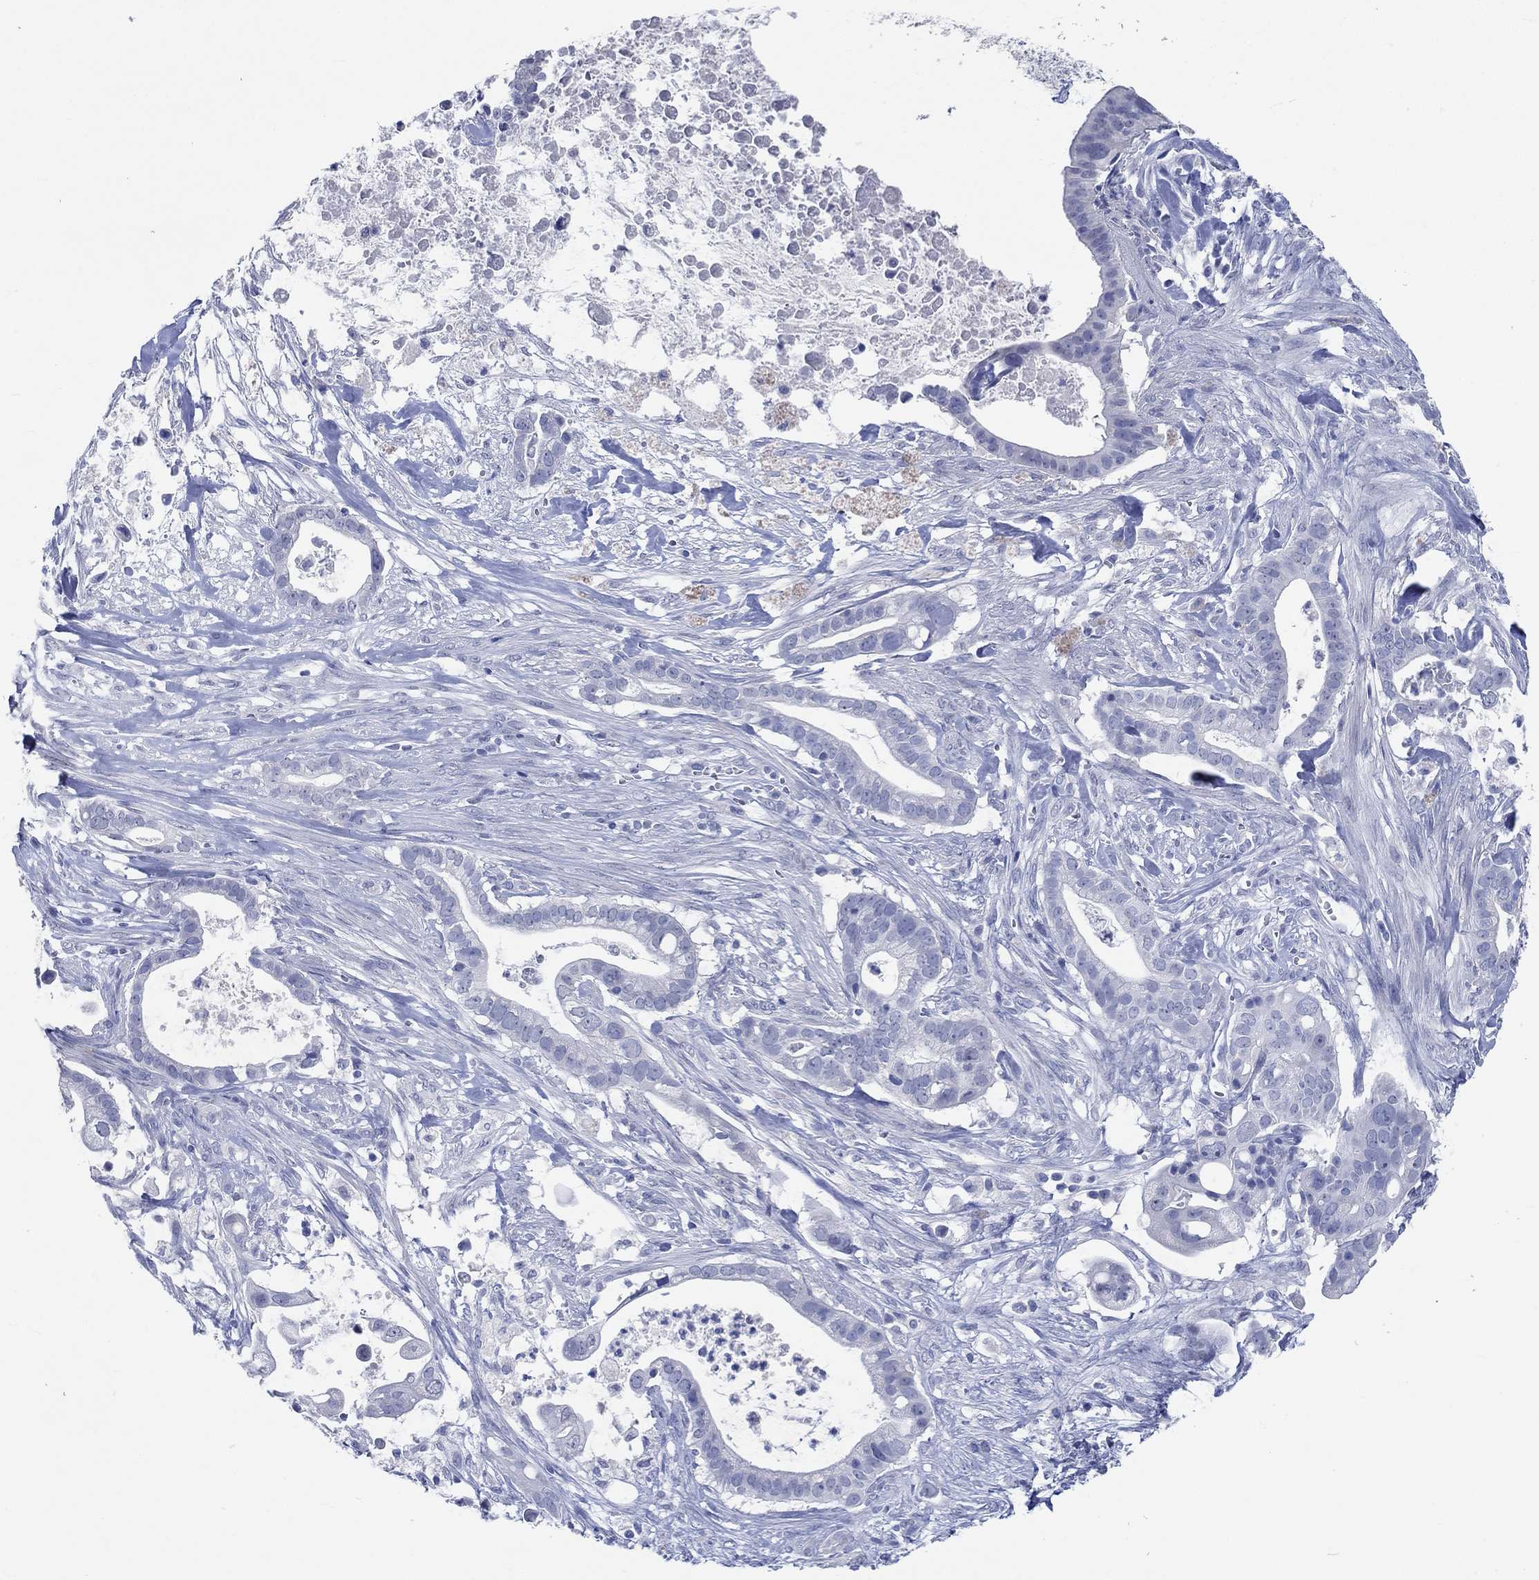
{"staining": {"intensity": "negative", "quantity": "none", "location": "none"}, "tissue": "pancreatic cancer", "cell_type": "Tumor cells", "image_type": "cancer", "snomed": [{"axis": "morphology", "description": "Adenocarcinoma, NOS"}, {"axis": "topography", "description": "Pancreas"}], "caption": "Immunohistochemical staining of human adenocarcinoma (pancreatic) shows no significant staining in tumor cells.", "gene": "C4orf47", "patient": {"sex": "male", "age": 61}}